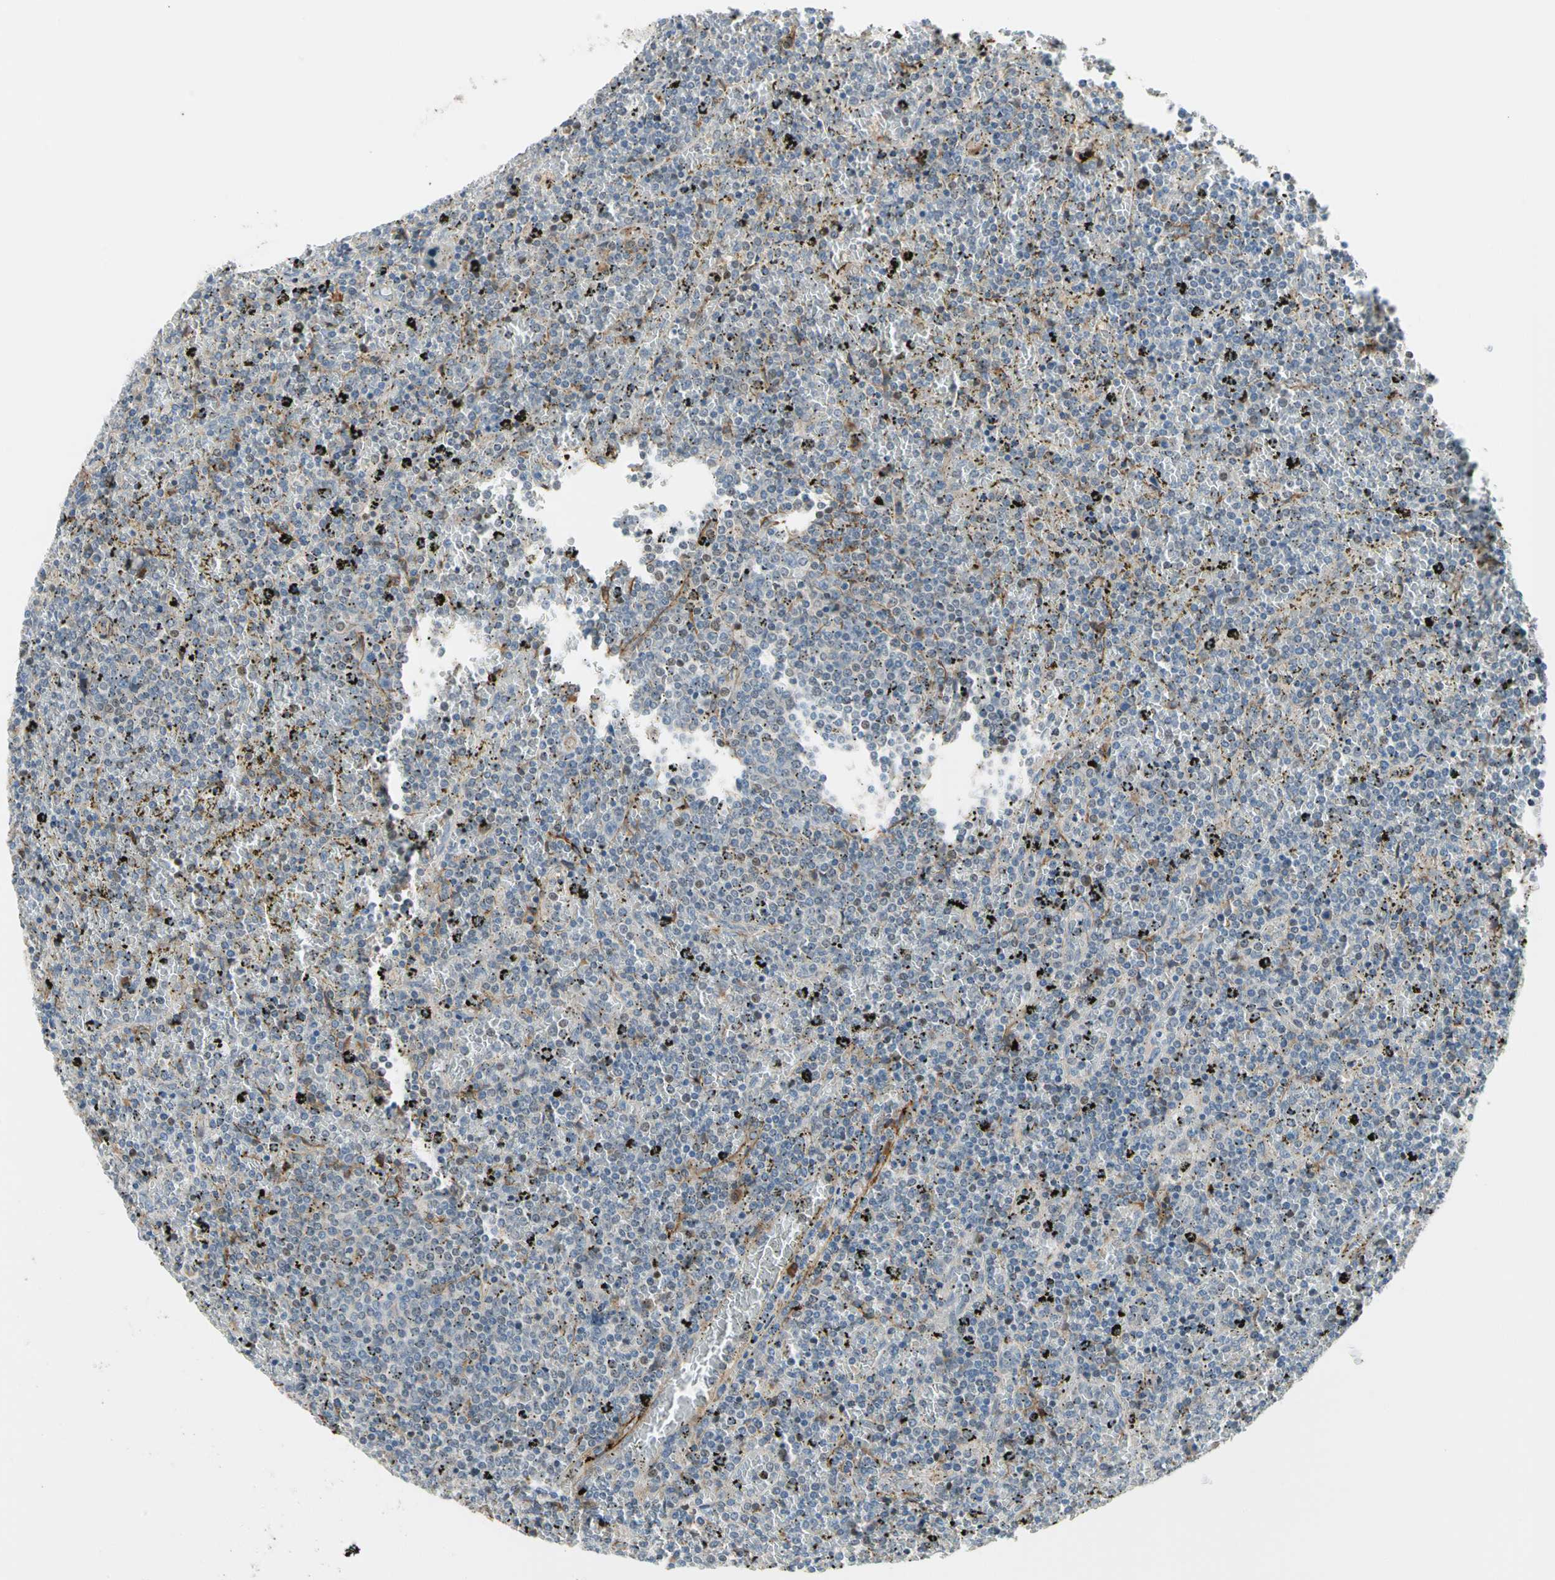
{"staining": {"intensity": "weak", "quantity": "25%-75%", "location": "cytoplasmic/membranous"}, "tissue": "lymphoma", "cell_type": "Tumor cells", "image_type": "cancer", "snomed": [{"axis": "morphology", "description": "Malignant lymphoma, non-Hodgkin's type, Low grade"}, {"axis": "topography", "description": "Spleen"}], "caption": "An immunohistochemistry (IHC) photomicrograph of tumor tissue is shown. Protein staining in brown labels weak cytoplasmic/membranous positivity in lymphoma within tumor cells. (DAB IHC with brightfield microscopy, high magnification).", "gene": "LIMK2", "patient": {"sex": "female", "age": 77}}